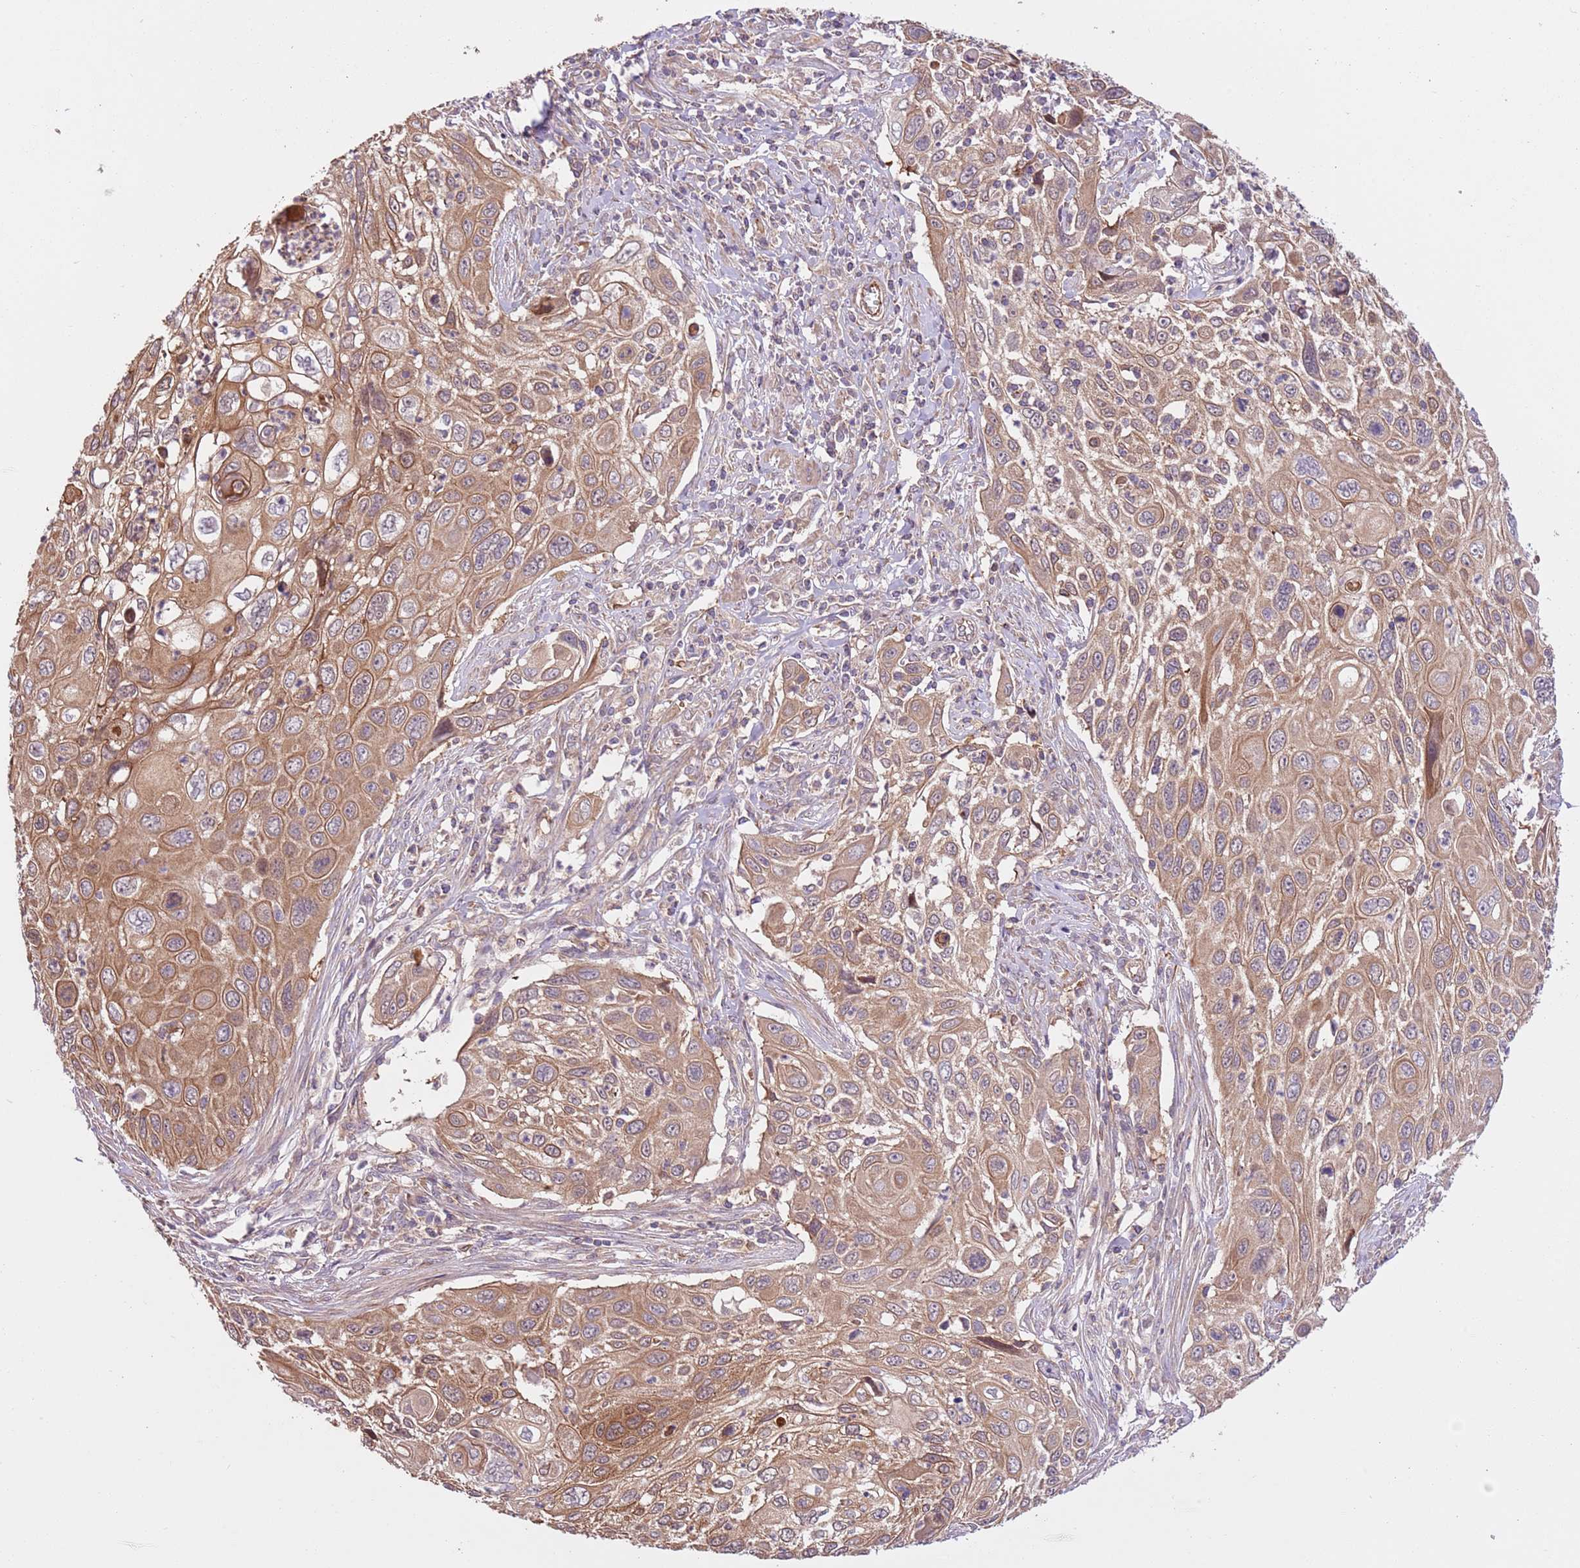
{"staining": {"intensity": "moderate", "quantity": ">75%", "location": "cytoplasmic/membranous"}, "tissue": "cervical cancer", "cell_type": "Tumor cells", "image_type": "cancer", "snomed": [{"axis": "morphology", "description": "Squamous cell carcinoma, NOS"}, {"axis": "topography", "description": "Cervix"}], "caption": "Immunohistochemistry staining of cervical cancer, which reveals medium levels of moderate cytoplasmic/membranous positivity in about >75% of tumor cells indicating moderate cytoplasmic/membranous protein staining. The staining was performed using DAB (3,3'-diaminobenzidine) (brown) for protein detection and nuclei were counterstained in hematoxylin (blue).", "gene": "FAM89B", "patient": {"sex": "female", "age": 70}}